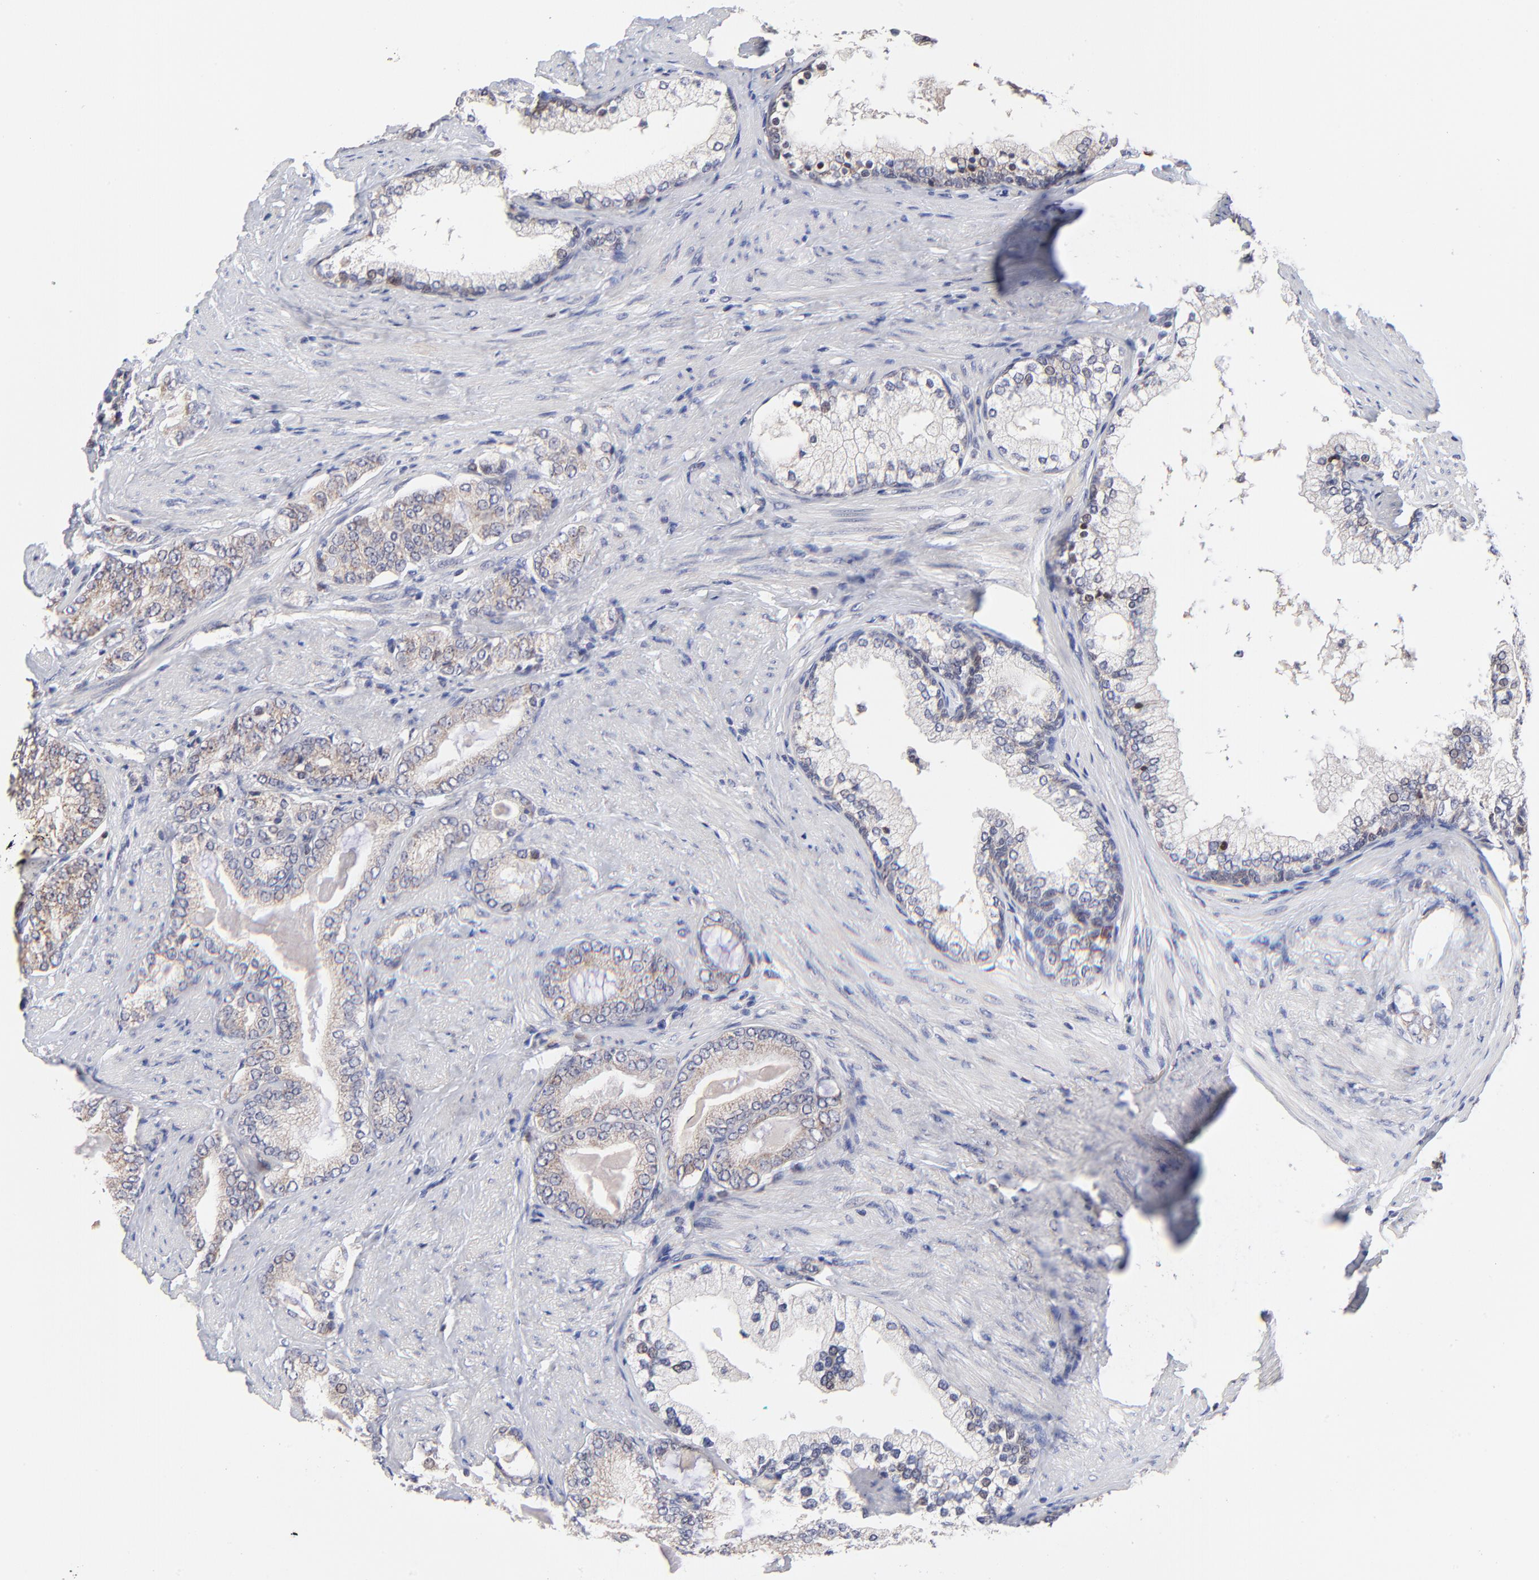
{"staining": {"intensity": "weak", "quantity": "25%-75%", "location": "cytoplasmic/membranous"}, "tissue": "prostate cancer", "cell_type": "Tumor cells", "image_type": "cancer", "snomed": [{"axis": "morphology", "description": "Adenocarcinoma, Low grade"}, {"axis": "topography", "description": "Prostate"}], "caption": "Prostate low-grade adenocarcinoma tissue demonstrates weak cytoplasmic/membranous positivity in approximately 25%-75% of tumor cells", "gene": "FBXL12", "patient": {"sex": "male", "age": 71}}